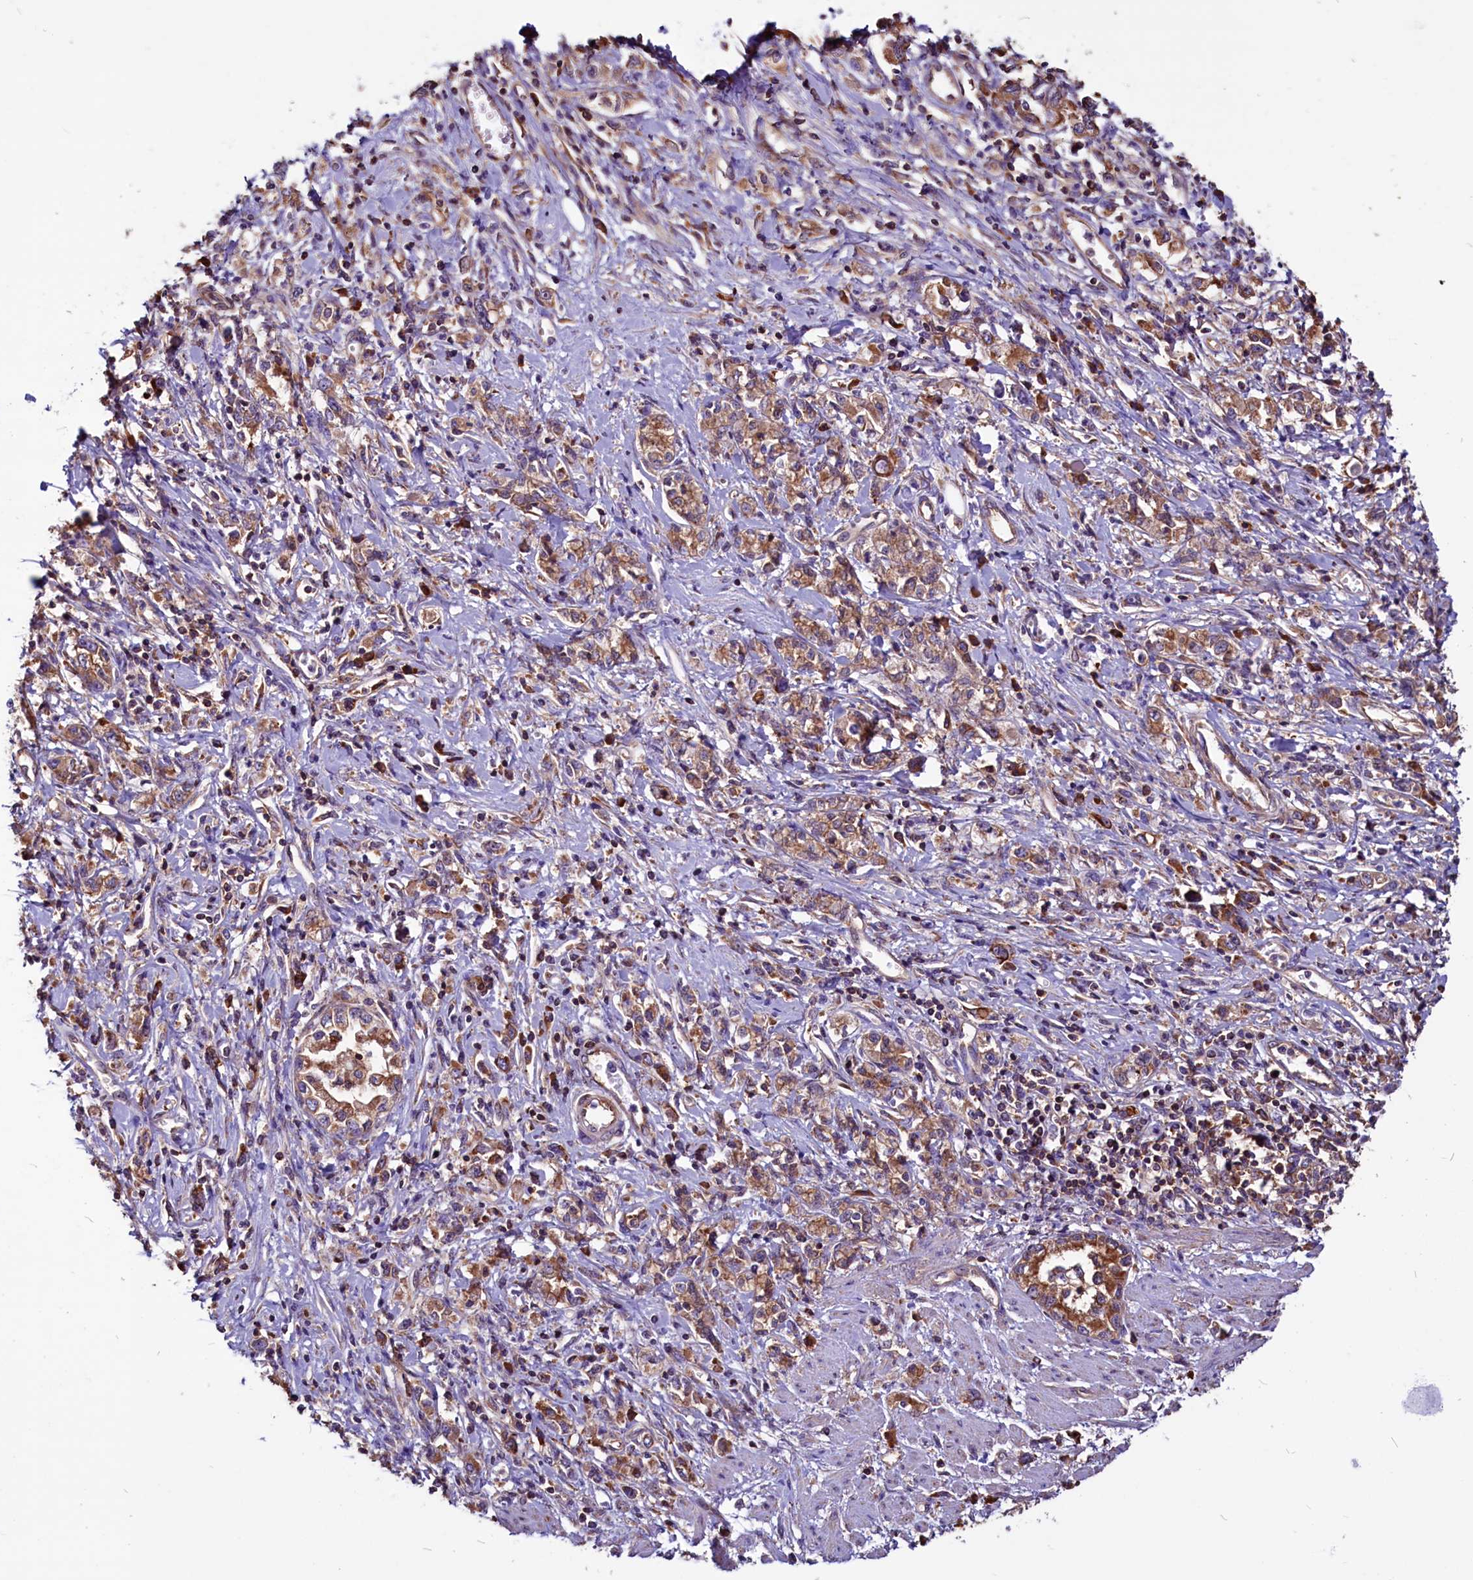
{"staining": {"intensity": "moderate", "quantity": ">75%", "location": "cytoplasmic/membranous"}, "tissue": "stomach cancer", "cell_type": "Tumor cells", "image_type": "cancer", "snomed": [{"axis": "morphology", "description": "Adenocarcinoma, NOS"}, {"axis": "topography", "description": "Stomach"}], "caption": "IHC histopathology image of neoplastic tissue: human stomach cancer (adenocarcinoma) stained using immunohistochemistry (IHC) demonstrates medium levels of moderate protein expression localized specifically in the cytoplasmic/membranous of tumor cells, appearing as a cytoplasmic/membranous brown color.", "gene": "EIF3G", "patient": {"sex": "female", "age": 76}}